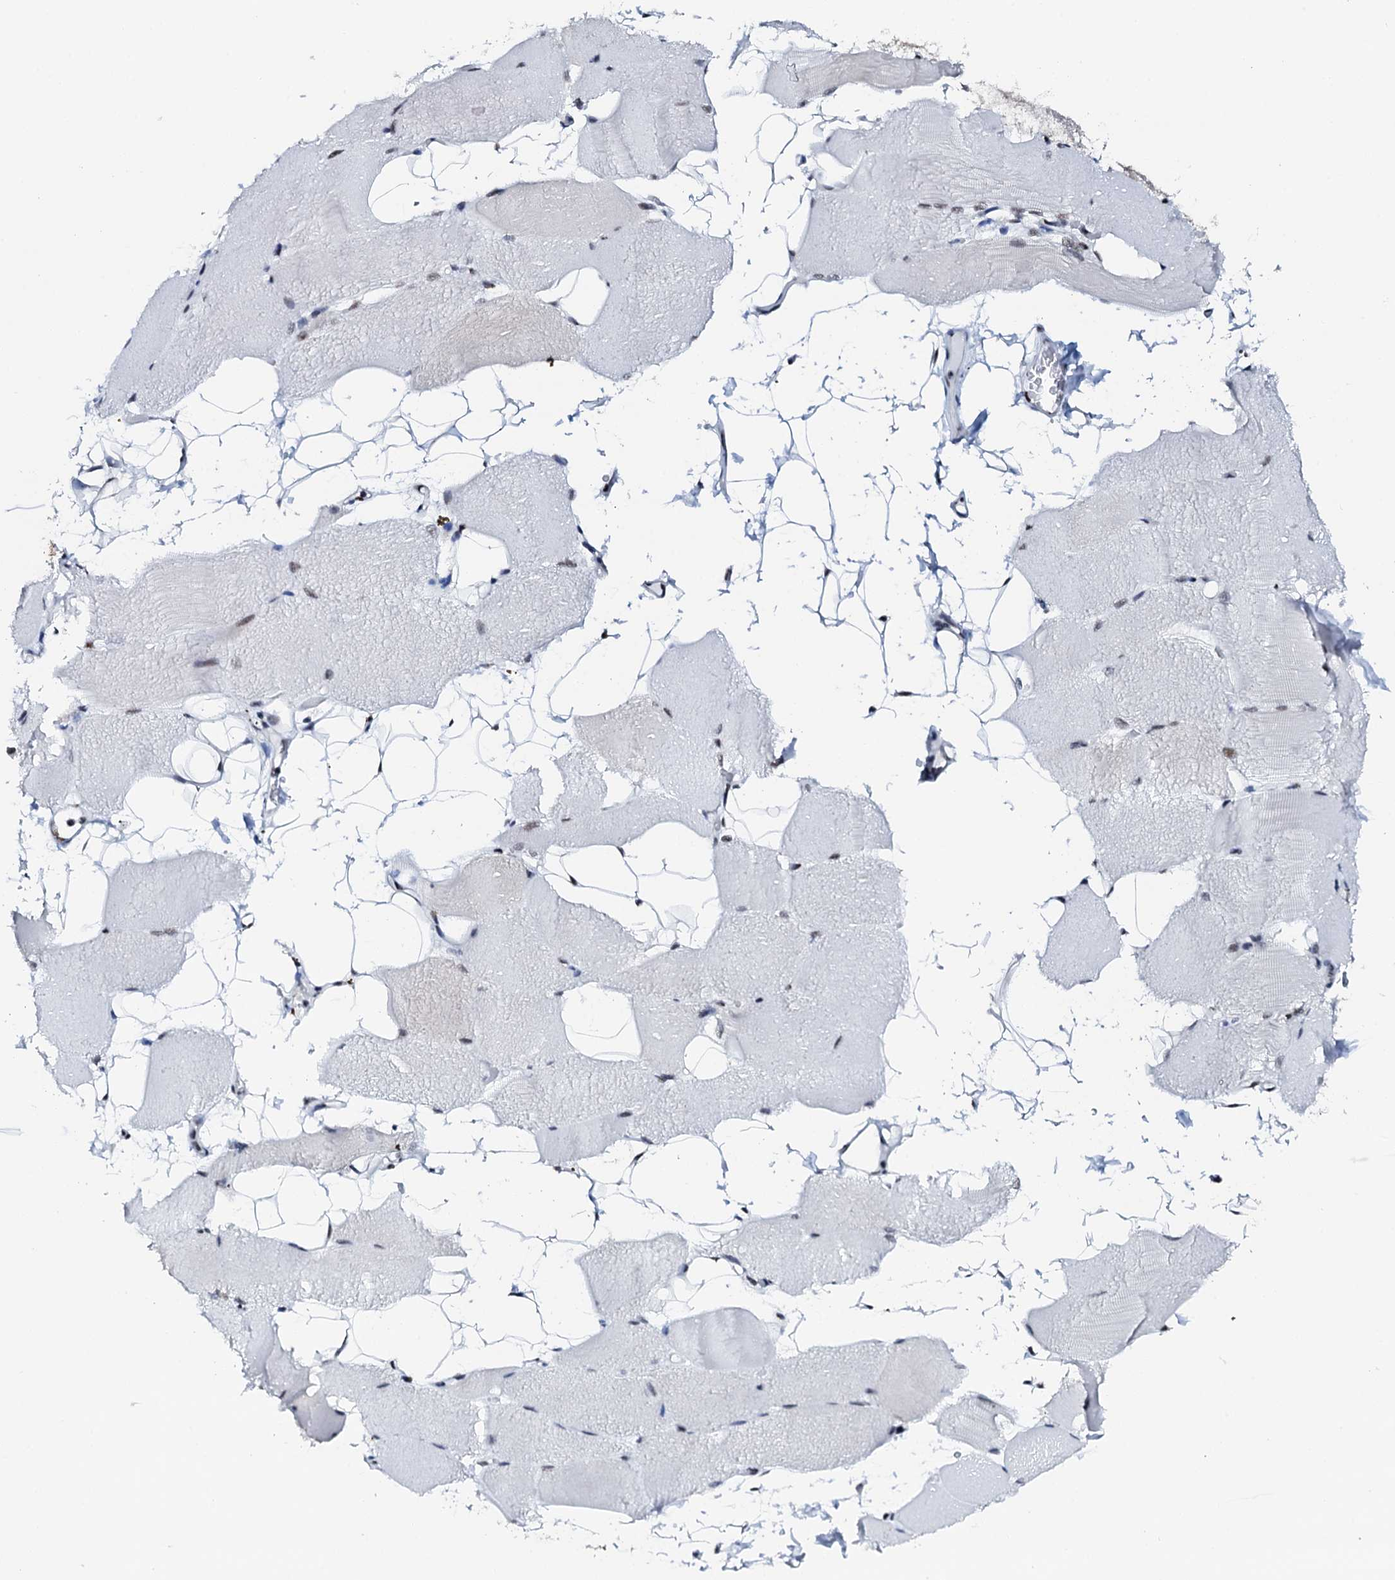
{"staining": {"intensity": "moderate", "quantity": "25%-75%", "location": "nuclear"}, "tissue": "skeletal muscle", "cell_type": "Myocytes", "image_type": "normal", "snomed": [{"axis": "morphology", "description": "Normal tissue, NOS"}, {"axis": "topography", "description": "Skeletal muscle"}, {"axis": "topography", "description": "Parathyroid gland"}], "caption": "Moderate nuclear protein staining is appreciated in approximately 25%-75% of myocytes in skeletal muscle. (IHC, brightfield microscopy, high magnification).", "gene": "NKAPD1", "patient": {"sex": "female", "age": 37}}